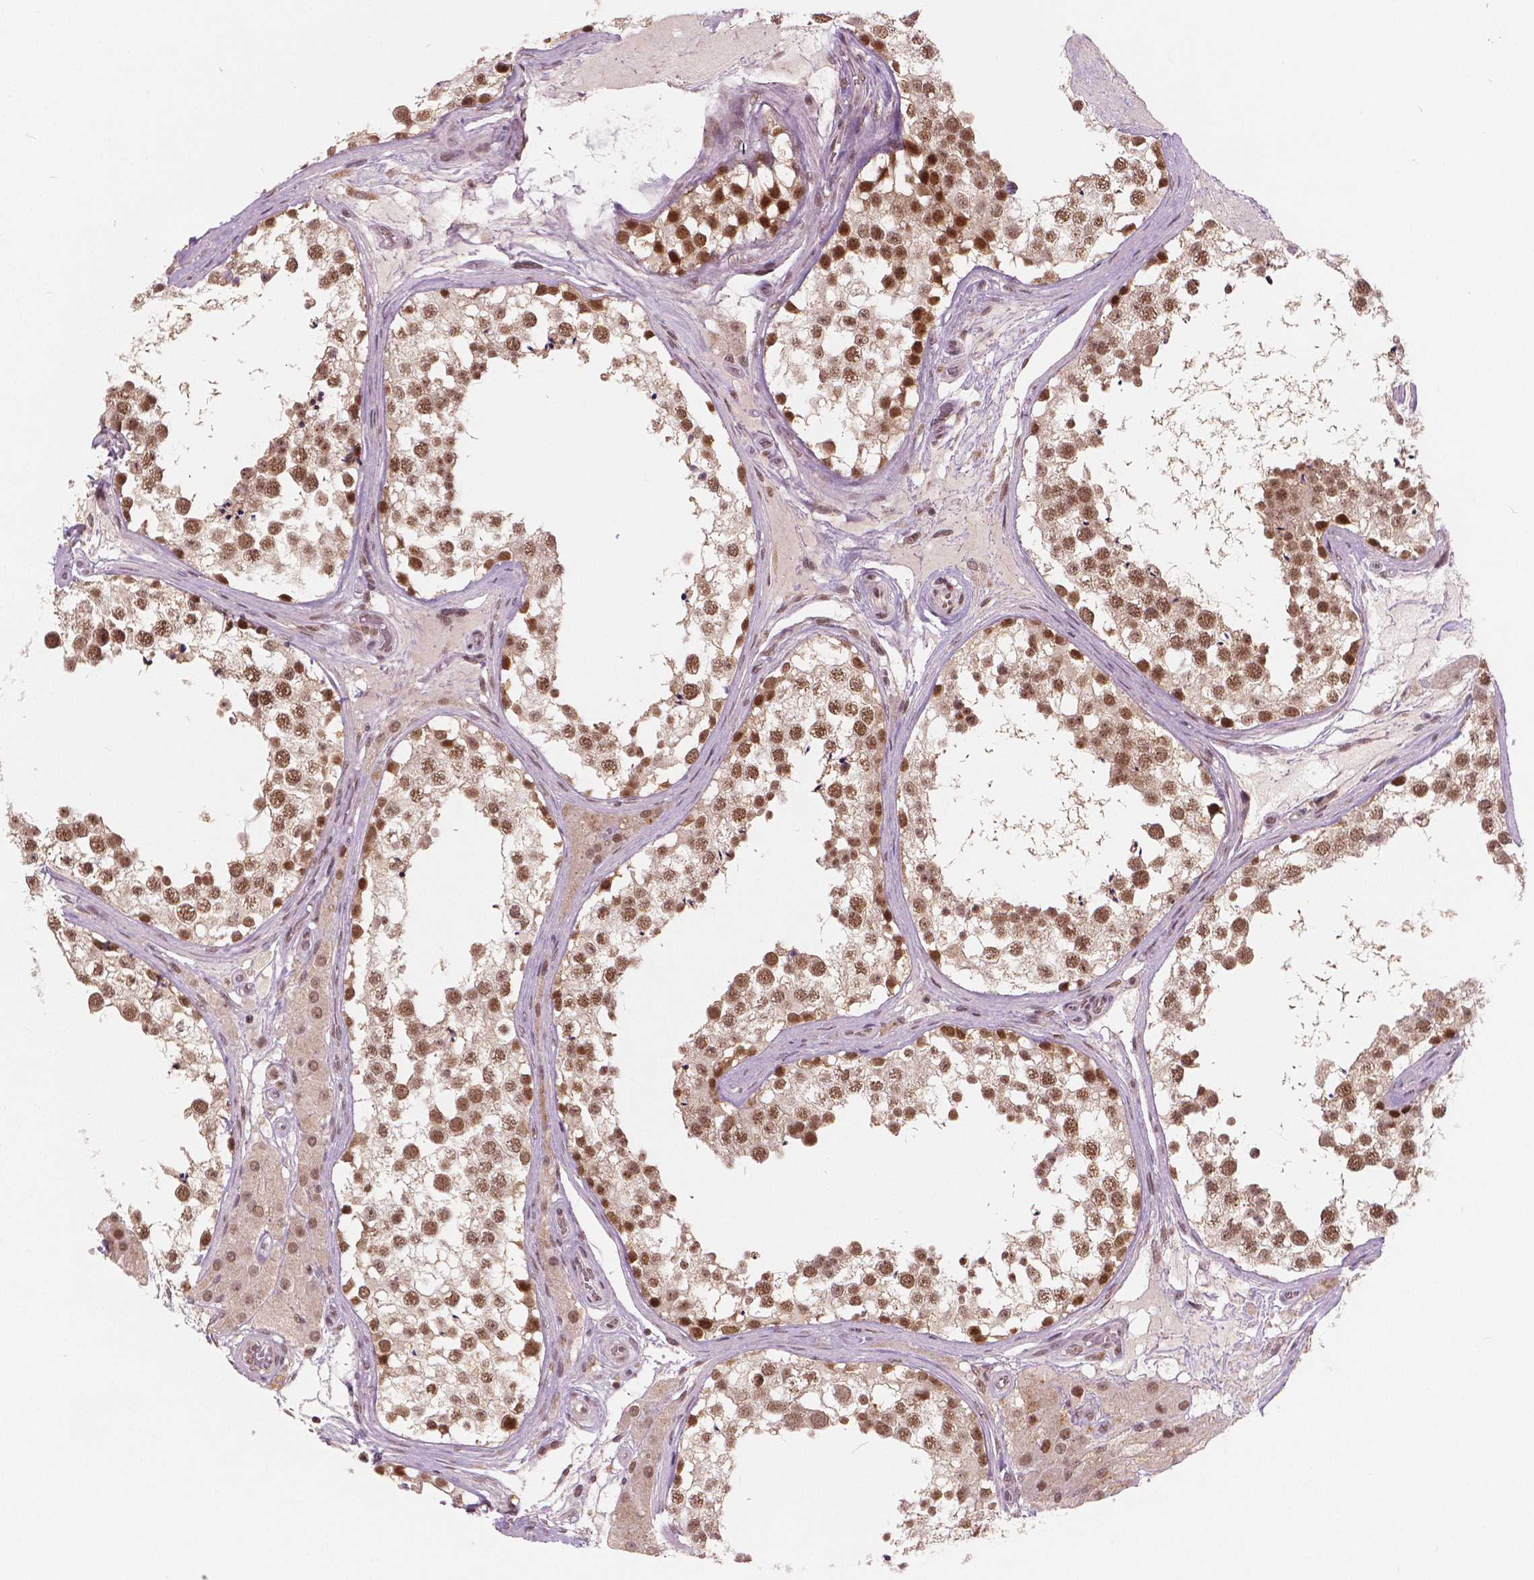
{"staining": {"intensity": "moderate", "quantity": ">75%", "location": "nuclear"}, "tissue": "testis", "cell_type": "Cells in seminiferous ducts", "image_type": "normal", "snomed": [{"axis": "morphology", "description": "Normal tissue, NOS"}, {"axis": "morphology", "description": "Seminoma, NOS"}, {"axis": "topography", "description": "Testis"}], "caption": "DAB immunohistochemical staining of unremarkable human testis displays moderate nuclear protein staining in approximately >75% of cells in seminiferous ducts.", "gene": "NSD2", "patient": {"sex": "male", "age": 65}}